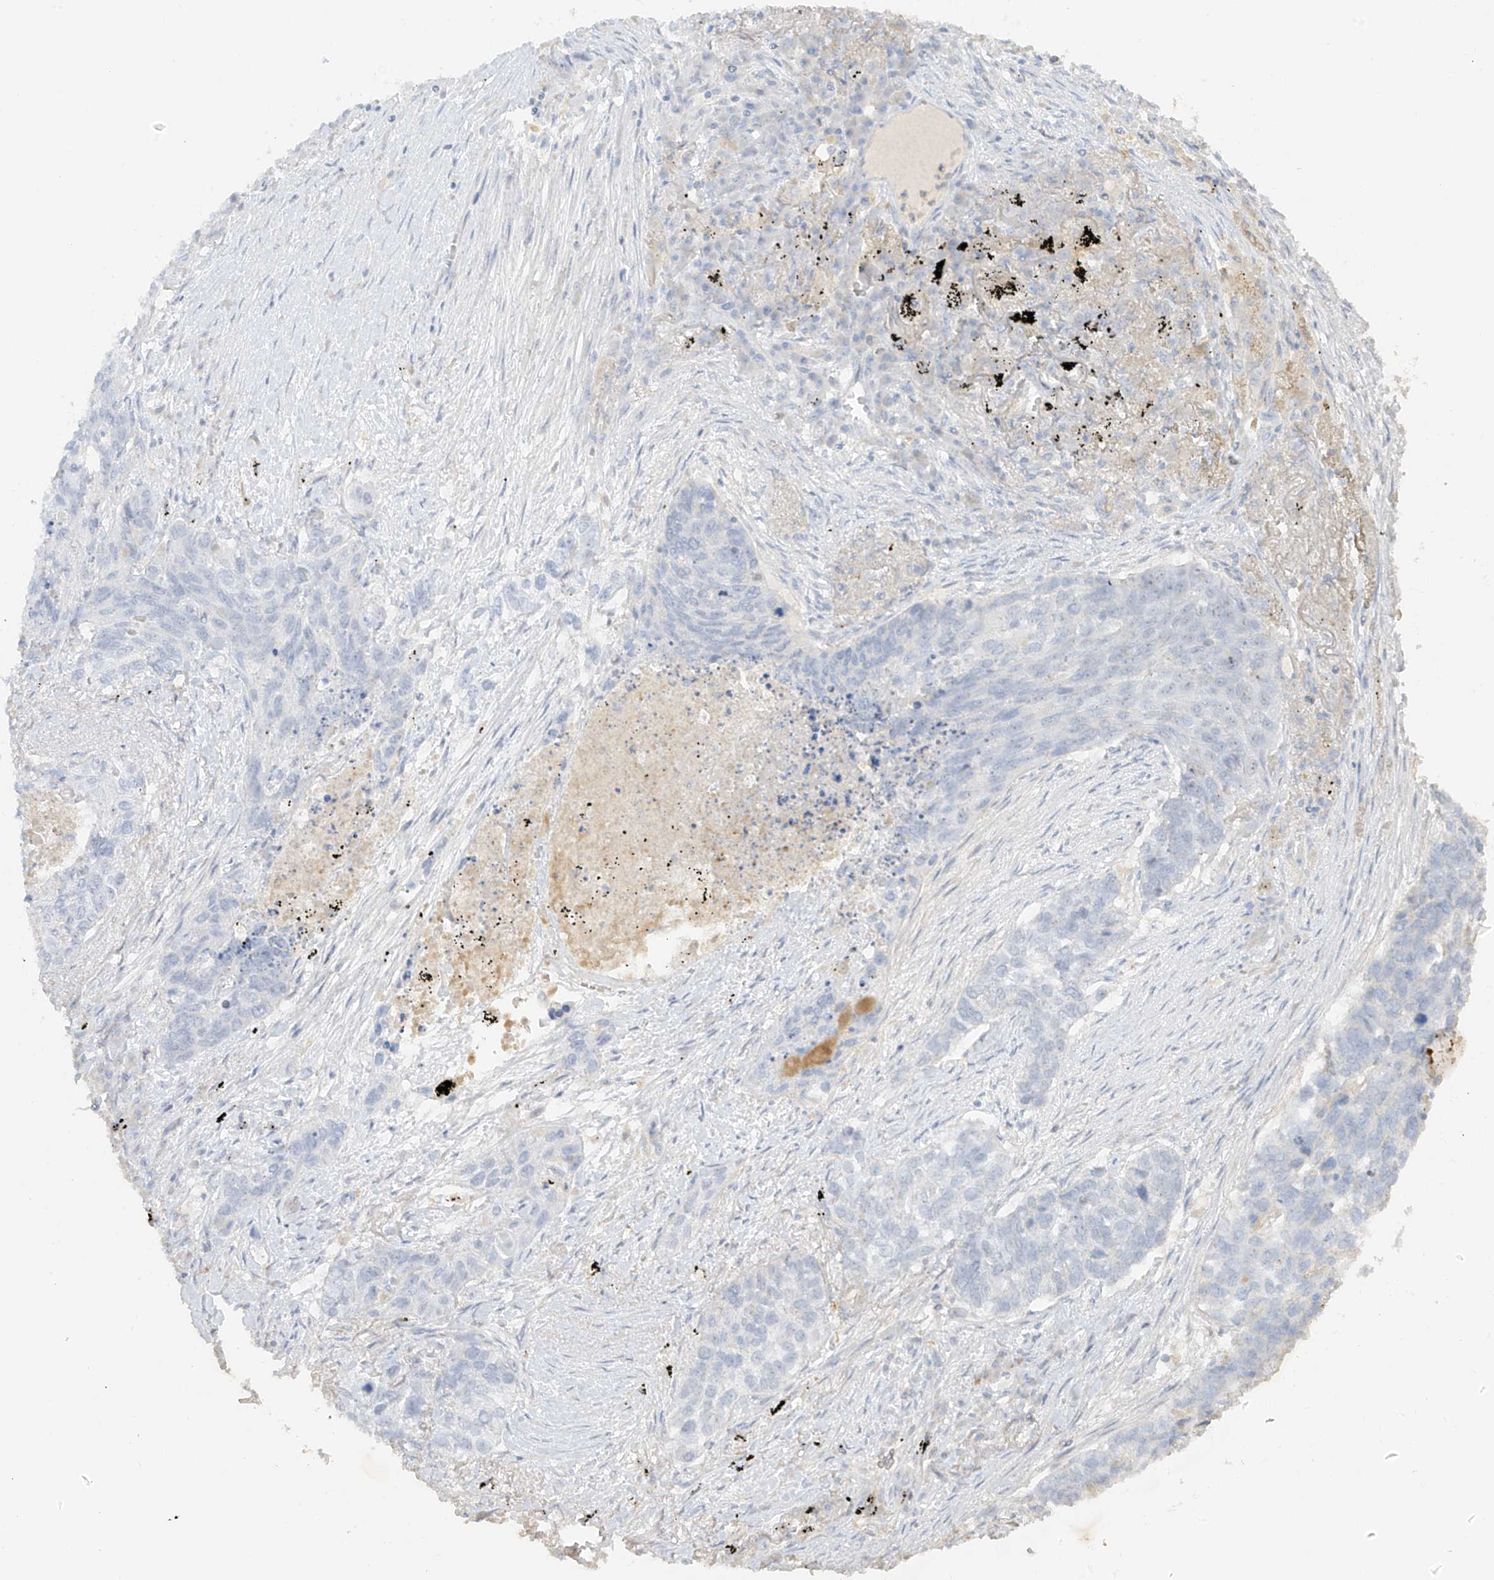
{"staining": {"intensity": "negative", "quantity": "none", "location": "none"}, "tissue": "lung cancer", "cell_type": "Tumor cells", "image_type": "cancer", "snomed": [{"axis": "morphology", "description": "Squamous cell carcinoma, NOS"}, {"axis": "topography", "description": "Lung"}], "caption": "DAB immunohistochemical staining of human squamous cell carcinoma (lung) displays no significant positivity in tumor cells.", "gene": "ZBTB41", "patient": {"sex": "female", "age": 63}}